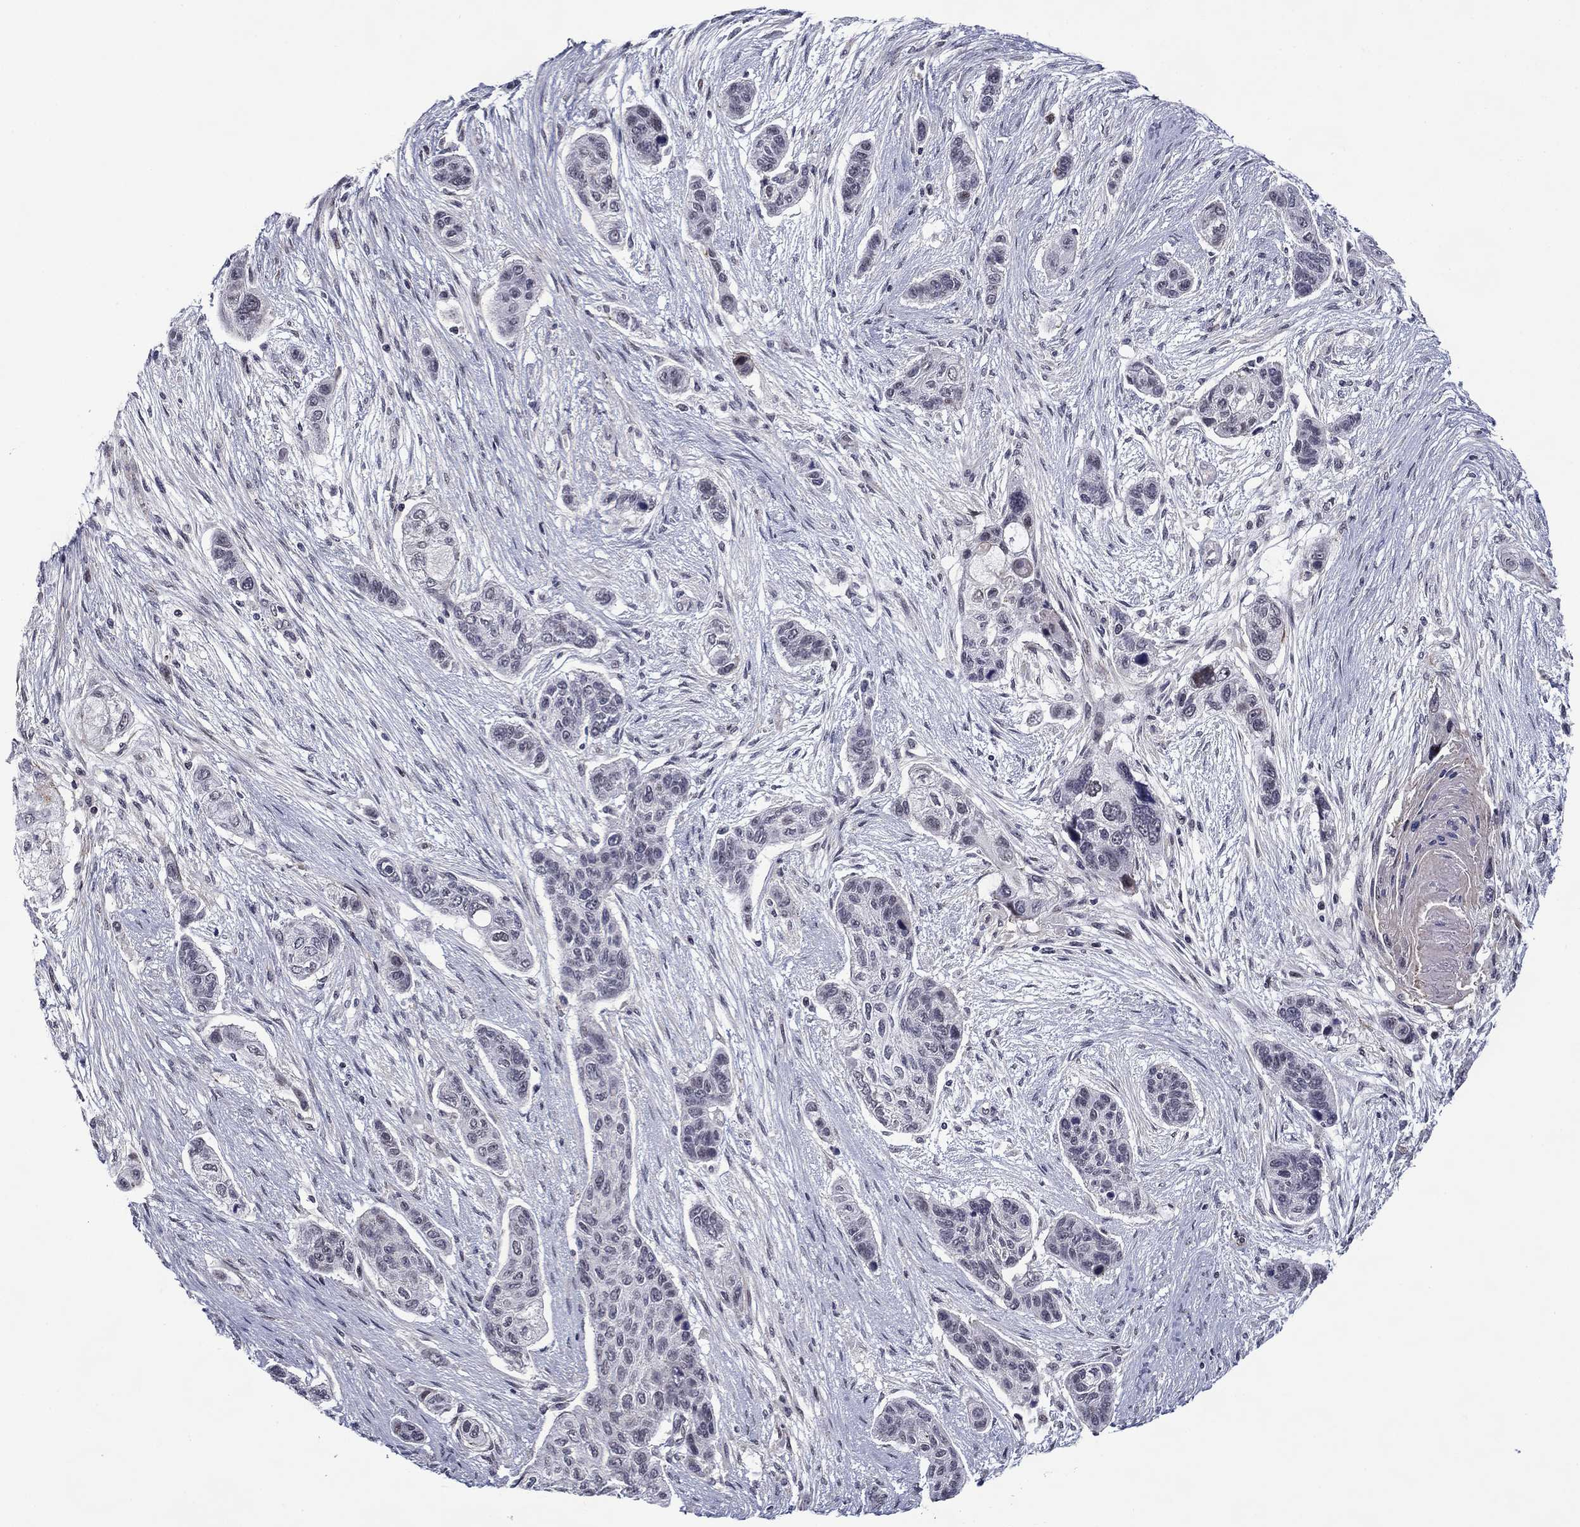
{"staining": {"intensity": "negative", "quantity": "none", "location": "none"}, "tissue": "lung cancer", "cell_type": "Tumor cells", "image_type": "cancer", "snomed": [{"axis": "morphology", "description": "Squamous cell carcinoma, NOS"}, {"axis": "topography", "description": "Lung"}], "caption": "A high-resolution photomicrograph shows IHC staining of lung cancer, which demonstrates no significant positivity in tumor cells.", "gene": "B3GAT1", "patient": {"sex": "male", "age": 69}}